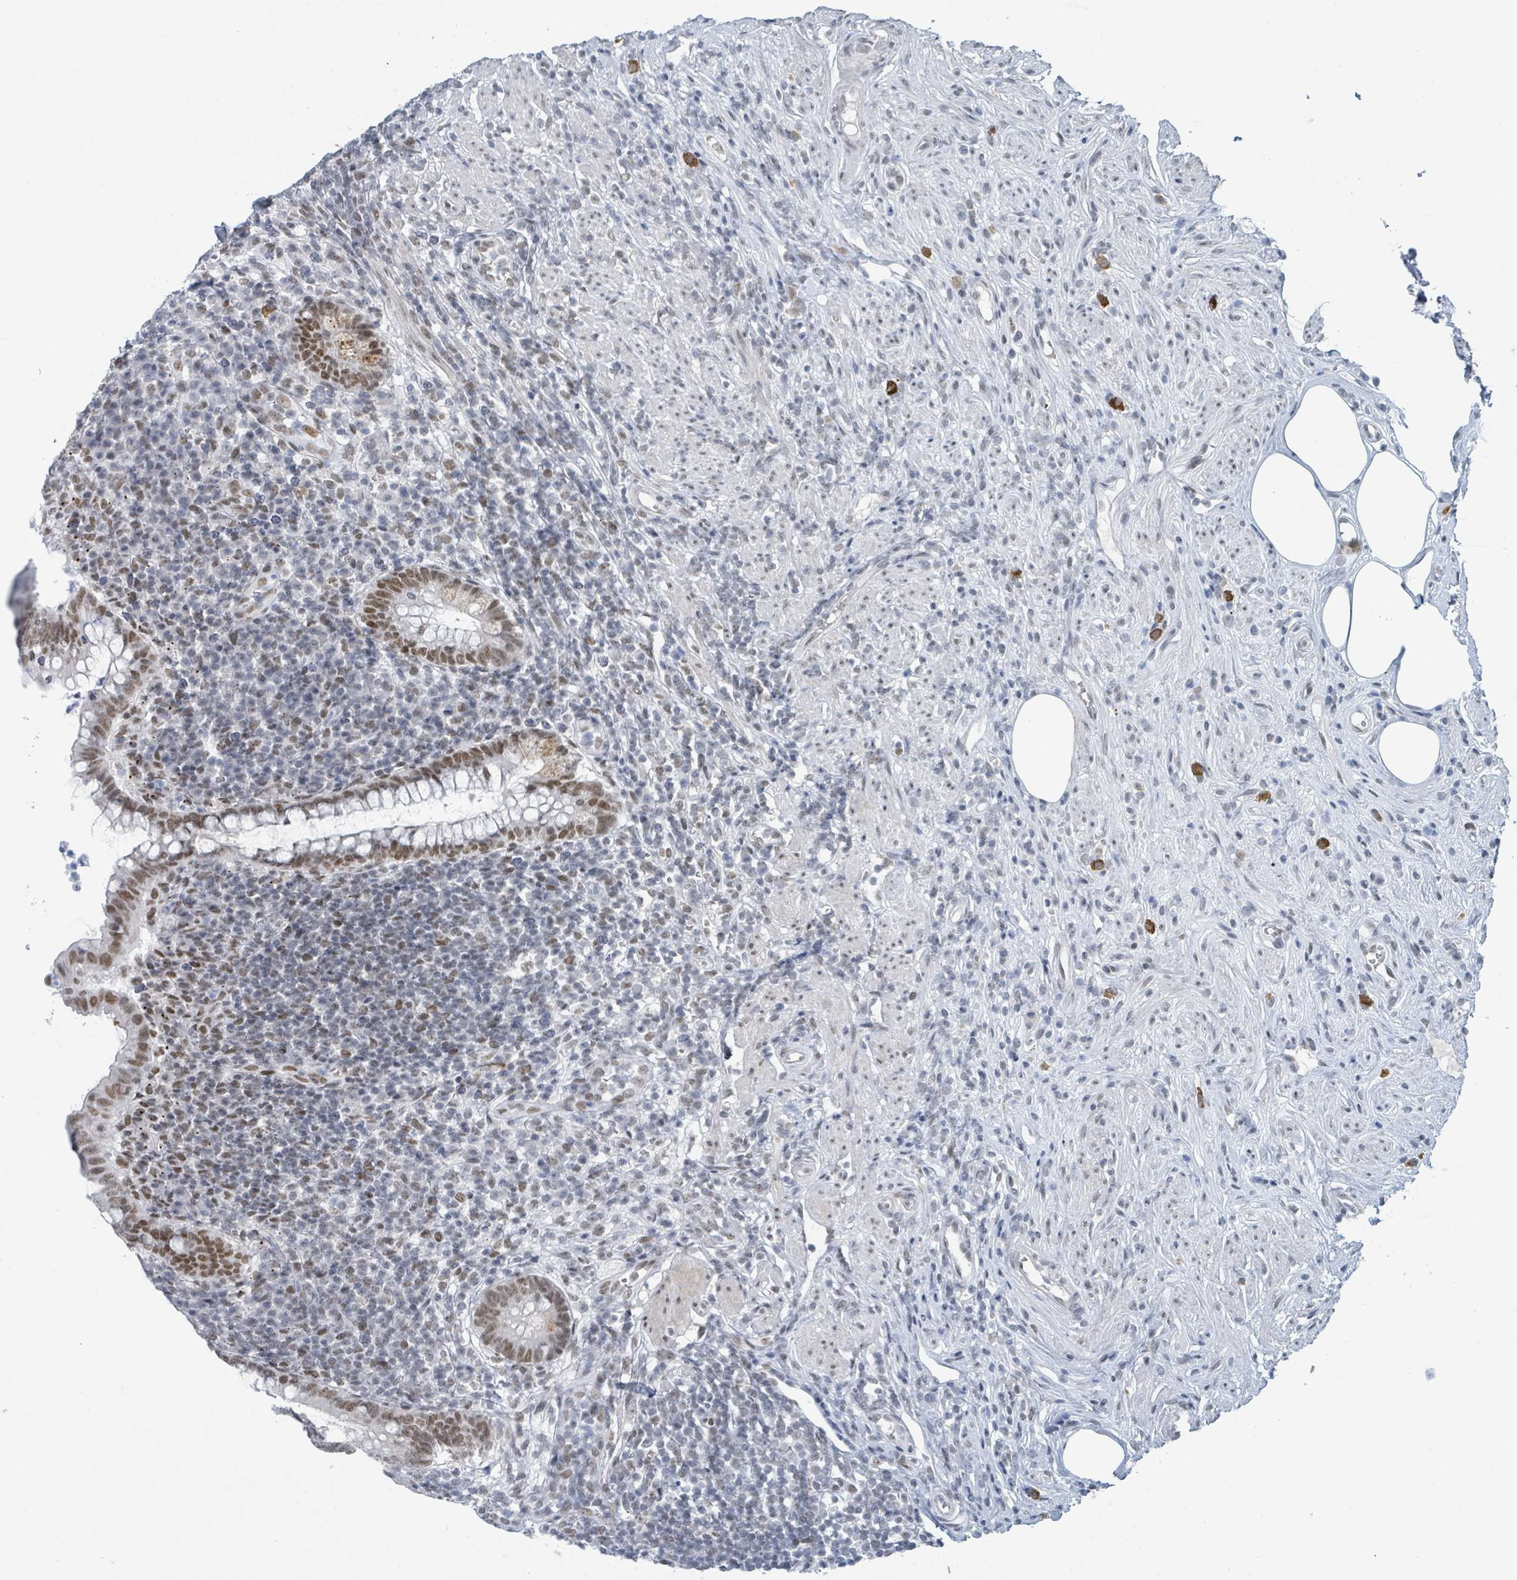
{"staining": {"intensity": "moderate", "quantity": "25%-75%", "location": "nuclear"}, "tissue": "appendix", "cell_type": "Glandular cells", "image_type": "normal", "snomed": [{"axis": "morphology", "description": "Normal tissue, NOS"}, {"axis": "topography", "description": "Appendix"}], "caption": "This micrograph reveals immunohistochemistry staining of normal human appendix, with medium moderate nuclear positivity in about 25%-75% of glandular cells.", "gene": "EHMT2", "patient": {"sex": "female", "age": 56}}